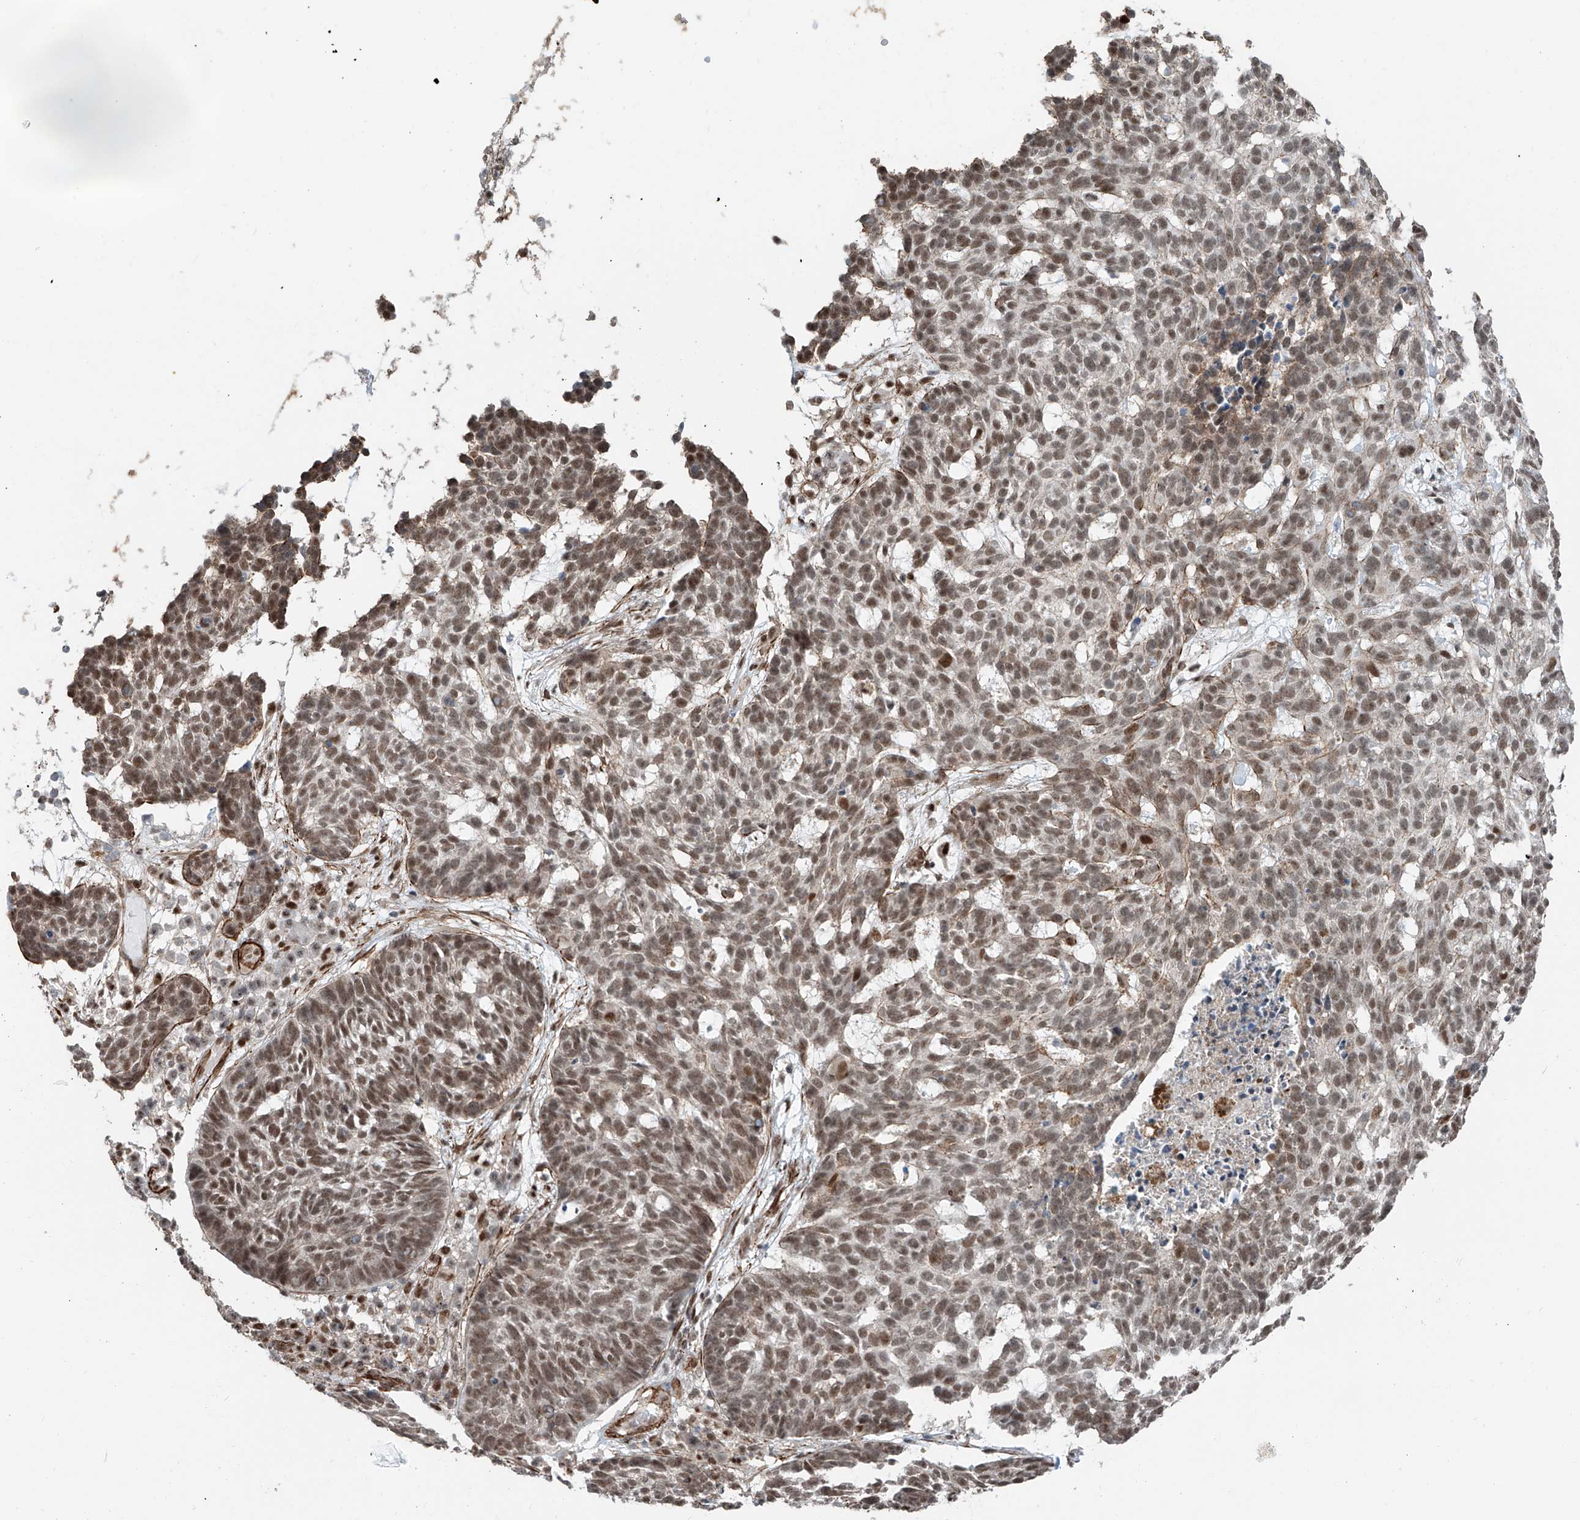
{"staining": {"intensity": "weak", "quantity": ">75%", "location": "nuclear"}, "tissue": "skin cancer", "cell_type": "Tumor cells", "image_type": "cancer", "snomed": [{"axis": "morphology", "description": "Basal cell carcinoma"}, {"axis": "topography", "description": "Skin"}], "caption": "Brown immunohistochemical staining in human skin cancer shows weak nuclear staining in about >75% of tumor cells.", "gene": "SDE2", "patient": {"sex": "male", "age": 85}}